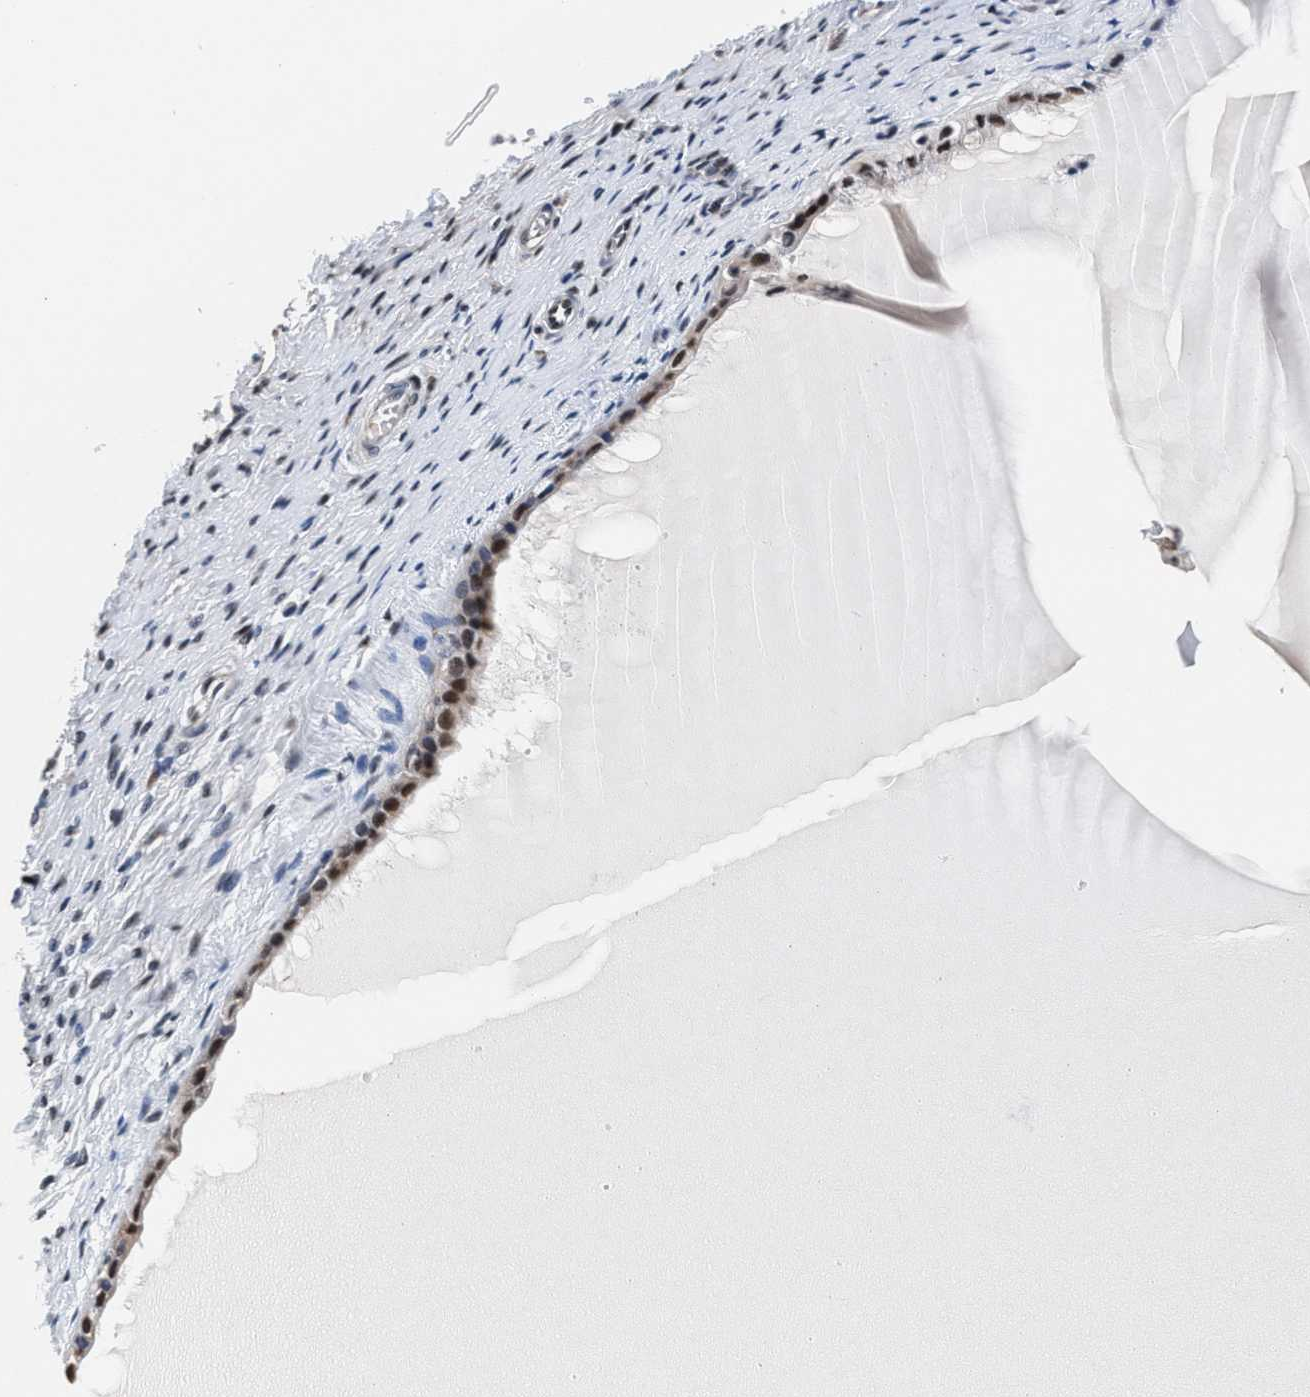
{"staining": {"intensity": "moderate", "quantity": ">75%", "location": "nuclear"}, "tissue": "cervix", "cell_type": "Glandular cells", "image_type": "normal", "snomed": [{"axis": "morphology", "description": "Normal tissue, NOS"}, {"axis": "topography", "description": "Cervix"}], "caption": "This image shows unremarkable cervix stained with immunohistochemistry to label a protein in brown. The nuclear of glandular cells show moderate positivity for the protein. Nuclei are counter-stained blue.", "gene": "USP16", "patient": {"sex": "female", "age": 55}}